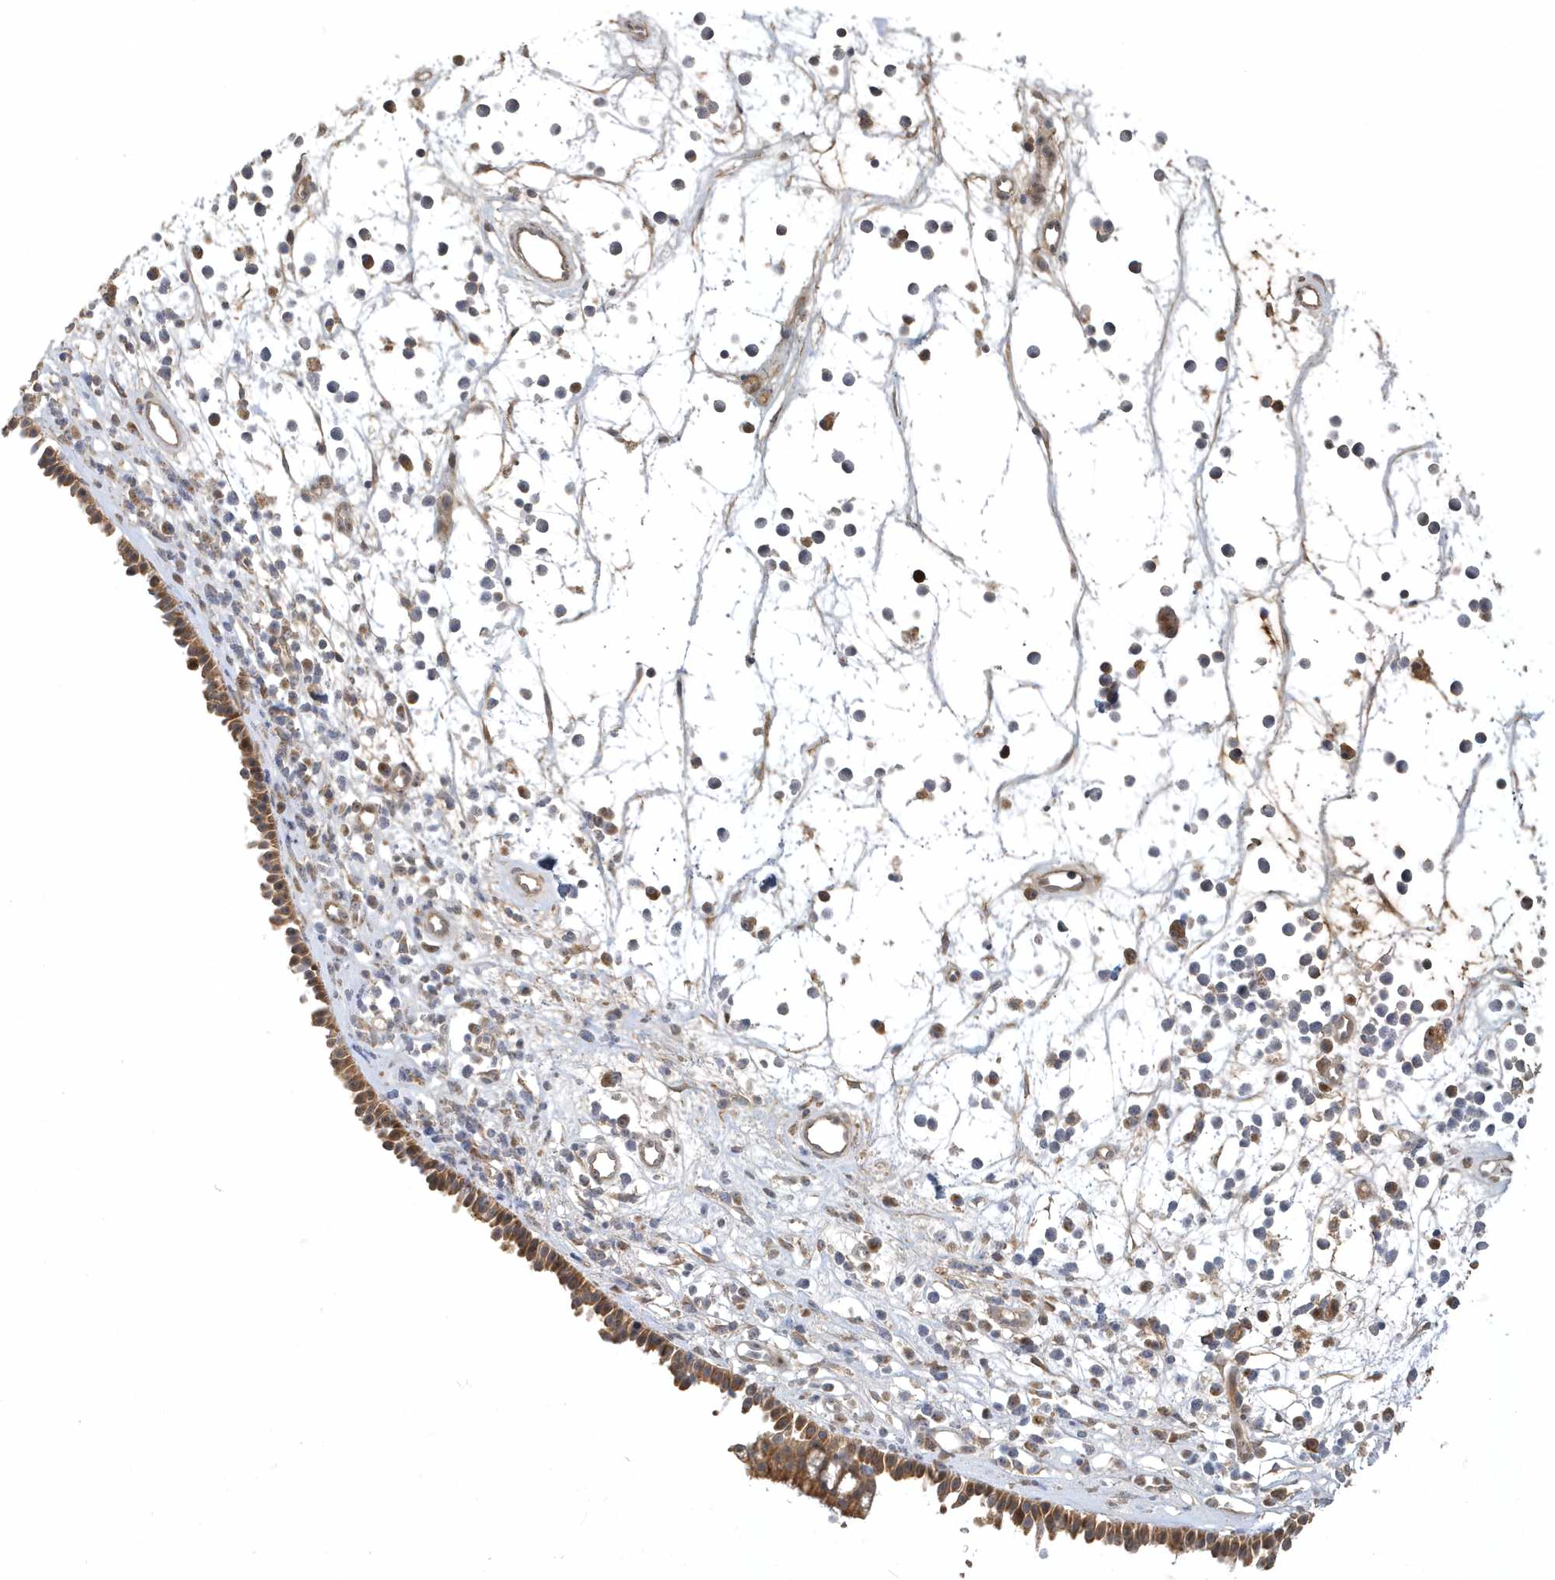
{"staining": {"intensity": "moderate", "quantity": ">75%", "location": "cytoplasmic/membranous,nuclear"}, "tissue": "nasopharynx", "cell_type": "Respiratory epithelial cells", "image_type": "normal", "snomed": [{"axis": "morphology", "description": "Normal tissue, NOS"}, {"axis": "morphology", "description": "Inflammation, NOS"}, {"axis": "morphology", "description": "Malignant melanoma, Metastatic site"}, {"axis": "topography", "description": "Nasopharynx"}], "caption": "Brown immunohistochemical staining in benign nasopharynx reveals moderate cytoplasmic/membranous,nuclear staining in about >75% of respiratory epithelial cells. Using DAB (3,3'-diaminobenzidine) (brown) and hematoxylin (blue) stains, captured at high magnification using brightfield microscopy.", "gene": "TRAIP", "patient": {"sex": "male", "age": 70}}